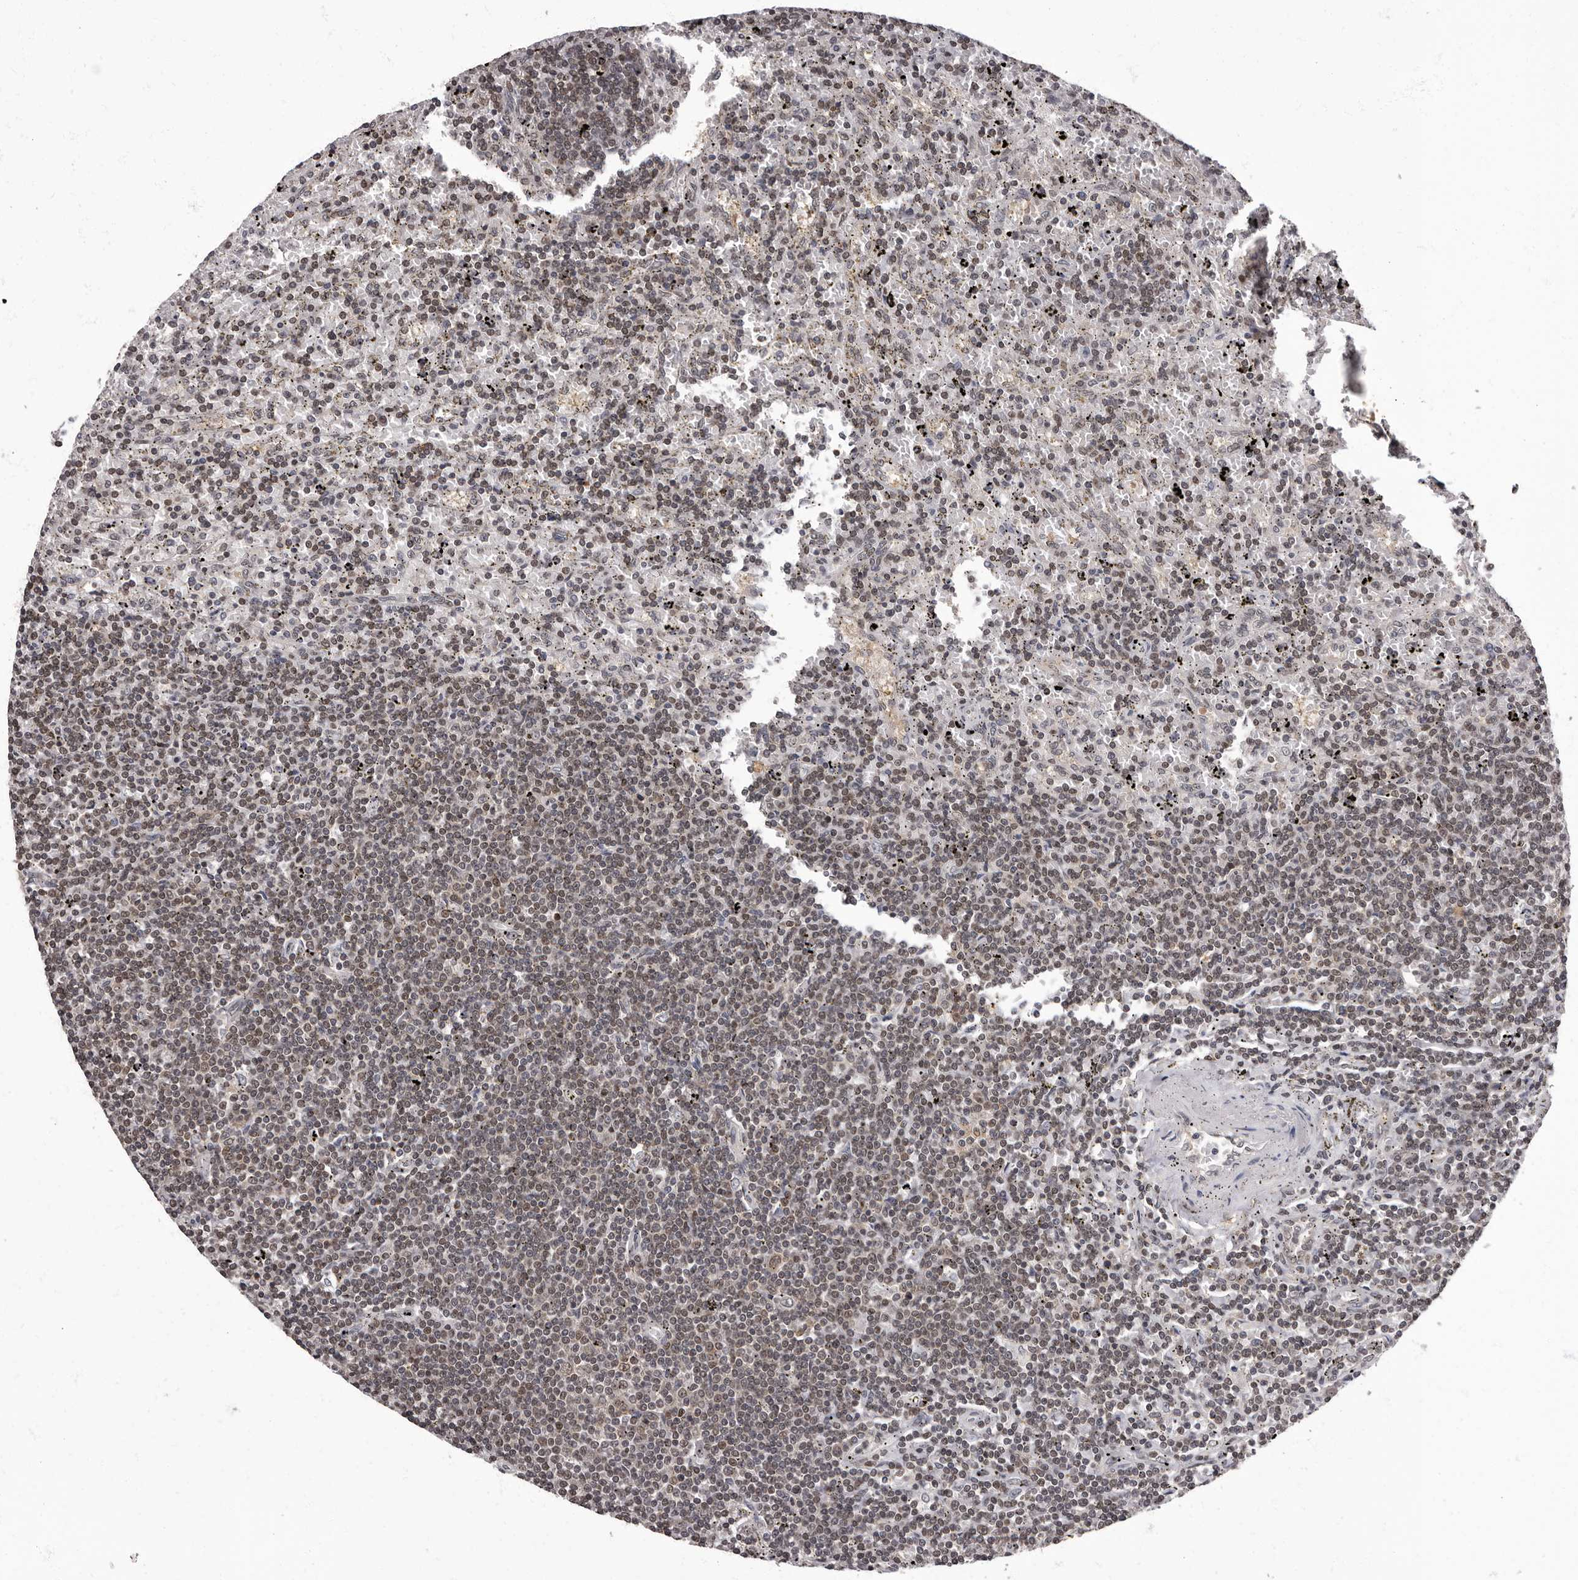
{"staining": {"intensity": "weak", "quantity": ">75%", "location": "nuclear"}, "tissue": "lymphoma", "cell_type": "Tumor cells", "image_type": "cancer", "snomed": [{"axis": "morphology", "description": "Malignant lymphoma, non-Hodgkin's type, Low grade"}, {"axis": "topography", "description": "Spleen"}], "caption": "Human lymphoma stained for a protein (brown) displays weak nuclear positive expression in approximately >75% of tumor cells.", "gene": "C1orf50", "patient": {"sex": "male", "age": 76}}